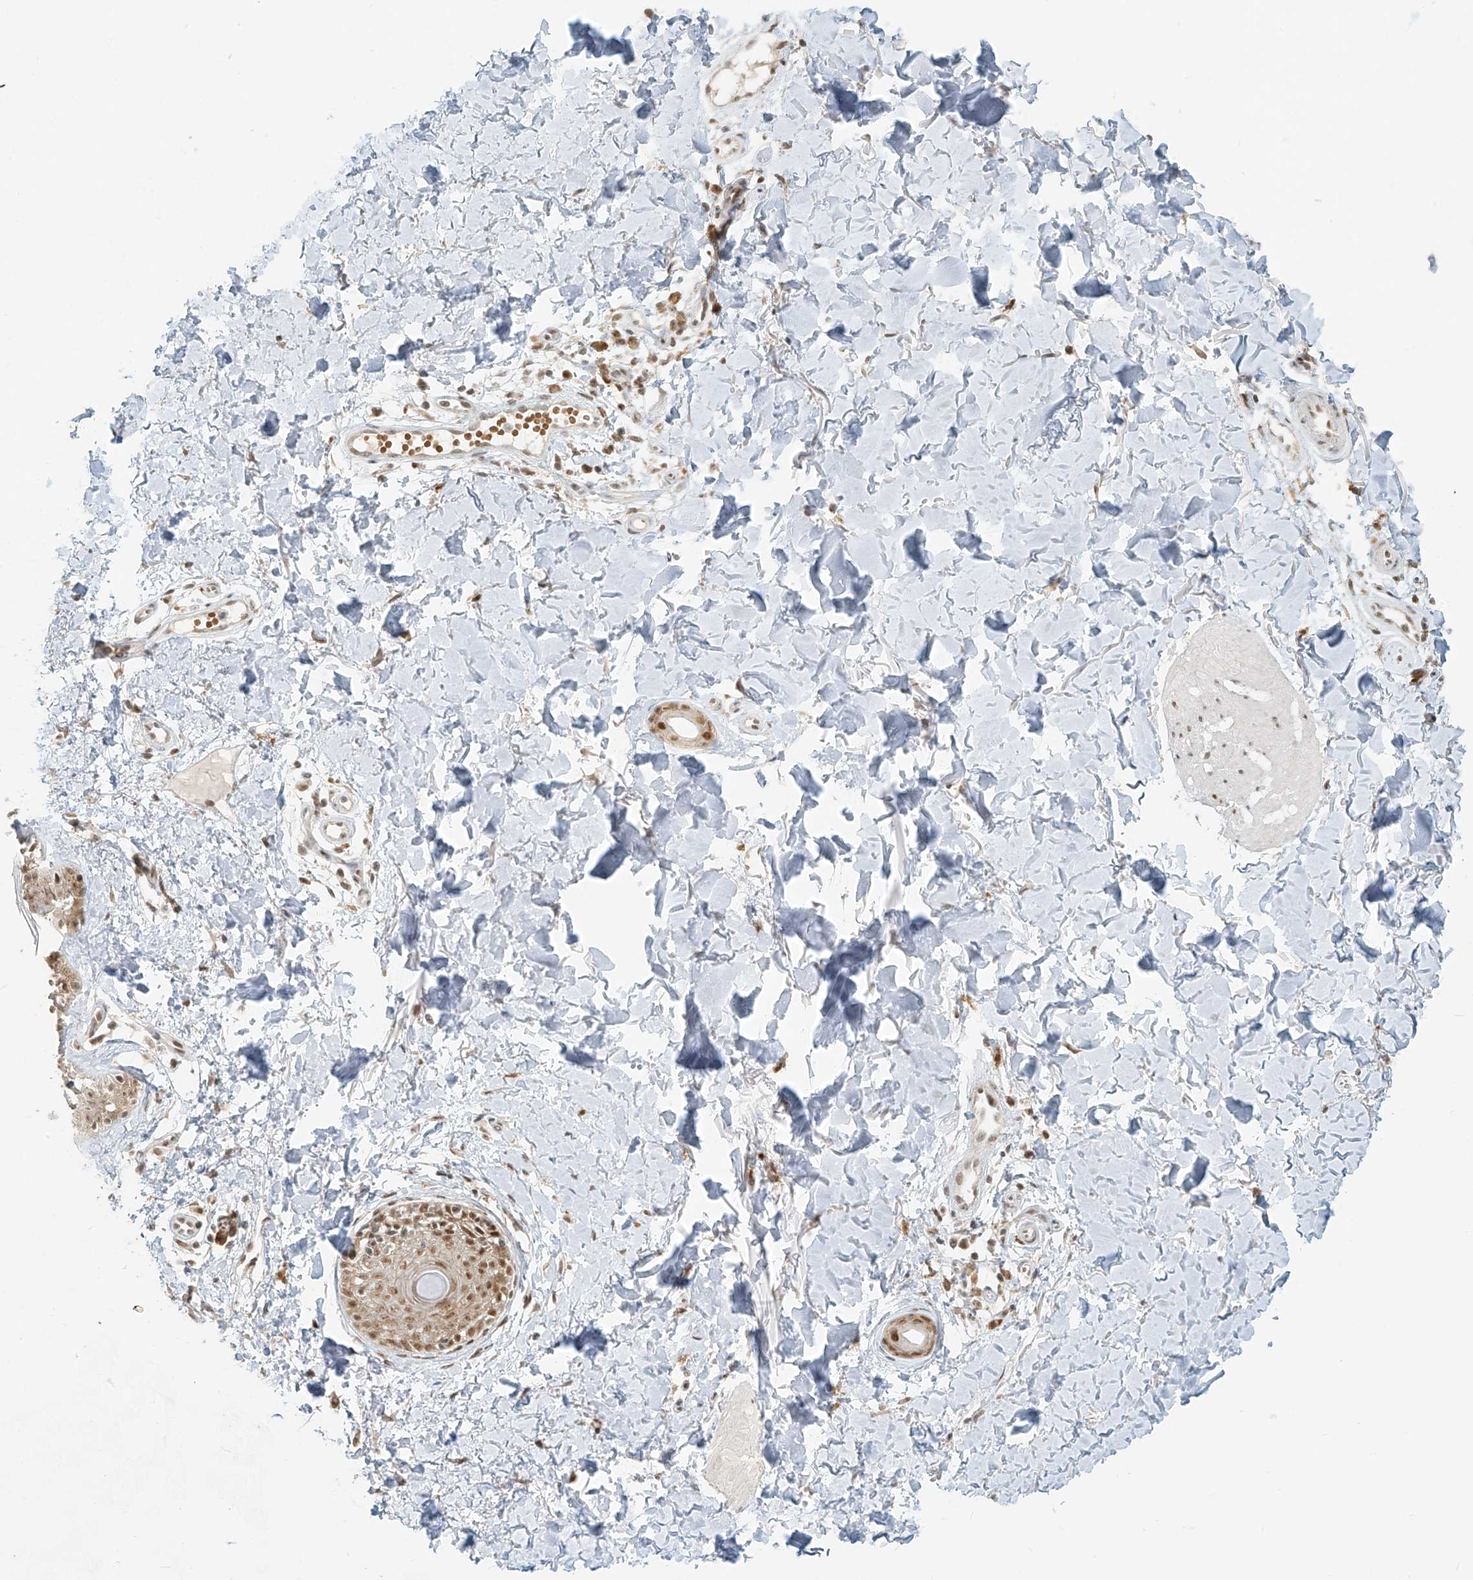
{"staining": {"intensity": "weak", "quantity": "25%-75%", "location": "cytoplasmic/membranous,nuclear"}, "tissue": "skin", "cell_type": "Fibroblasts", "image_type": "normal", "snomed": [{"axis": "morphology", "description": "Normal tissue, NOS"}, {"axis": "topography", "description": "Skin"}], "caption": "Immunohistochemical staining of normal human skin exhibits weak cytoplasmic/membranous,nuclear protein positivity in approximately 25%-75% of fibroblasts. (IHC, brightfield microscopy, high magnification).", "gene": "ZMYM2", "patient": {"sex": "male", "age": 37}}